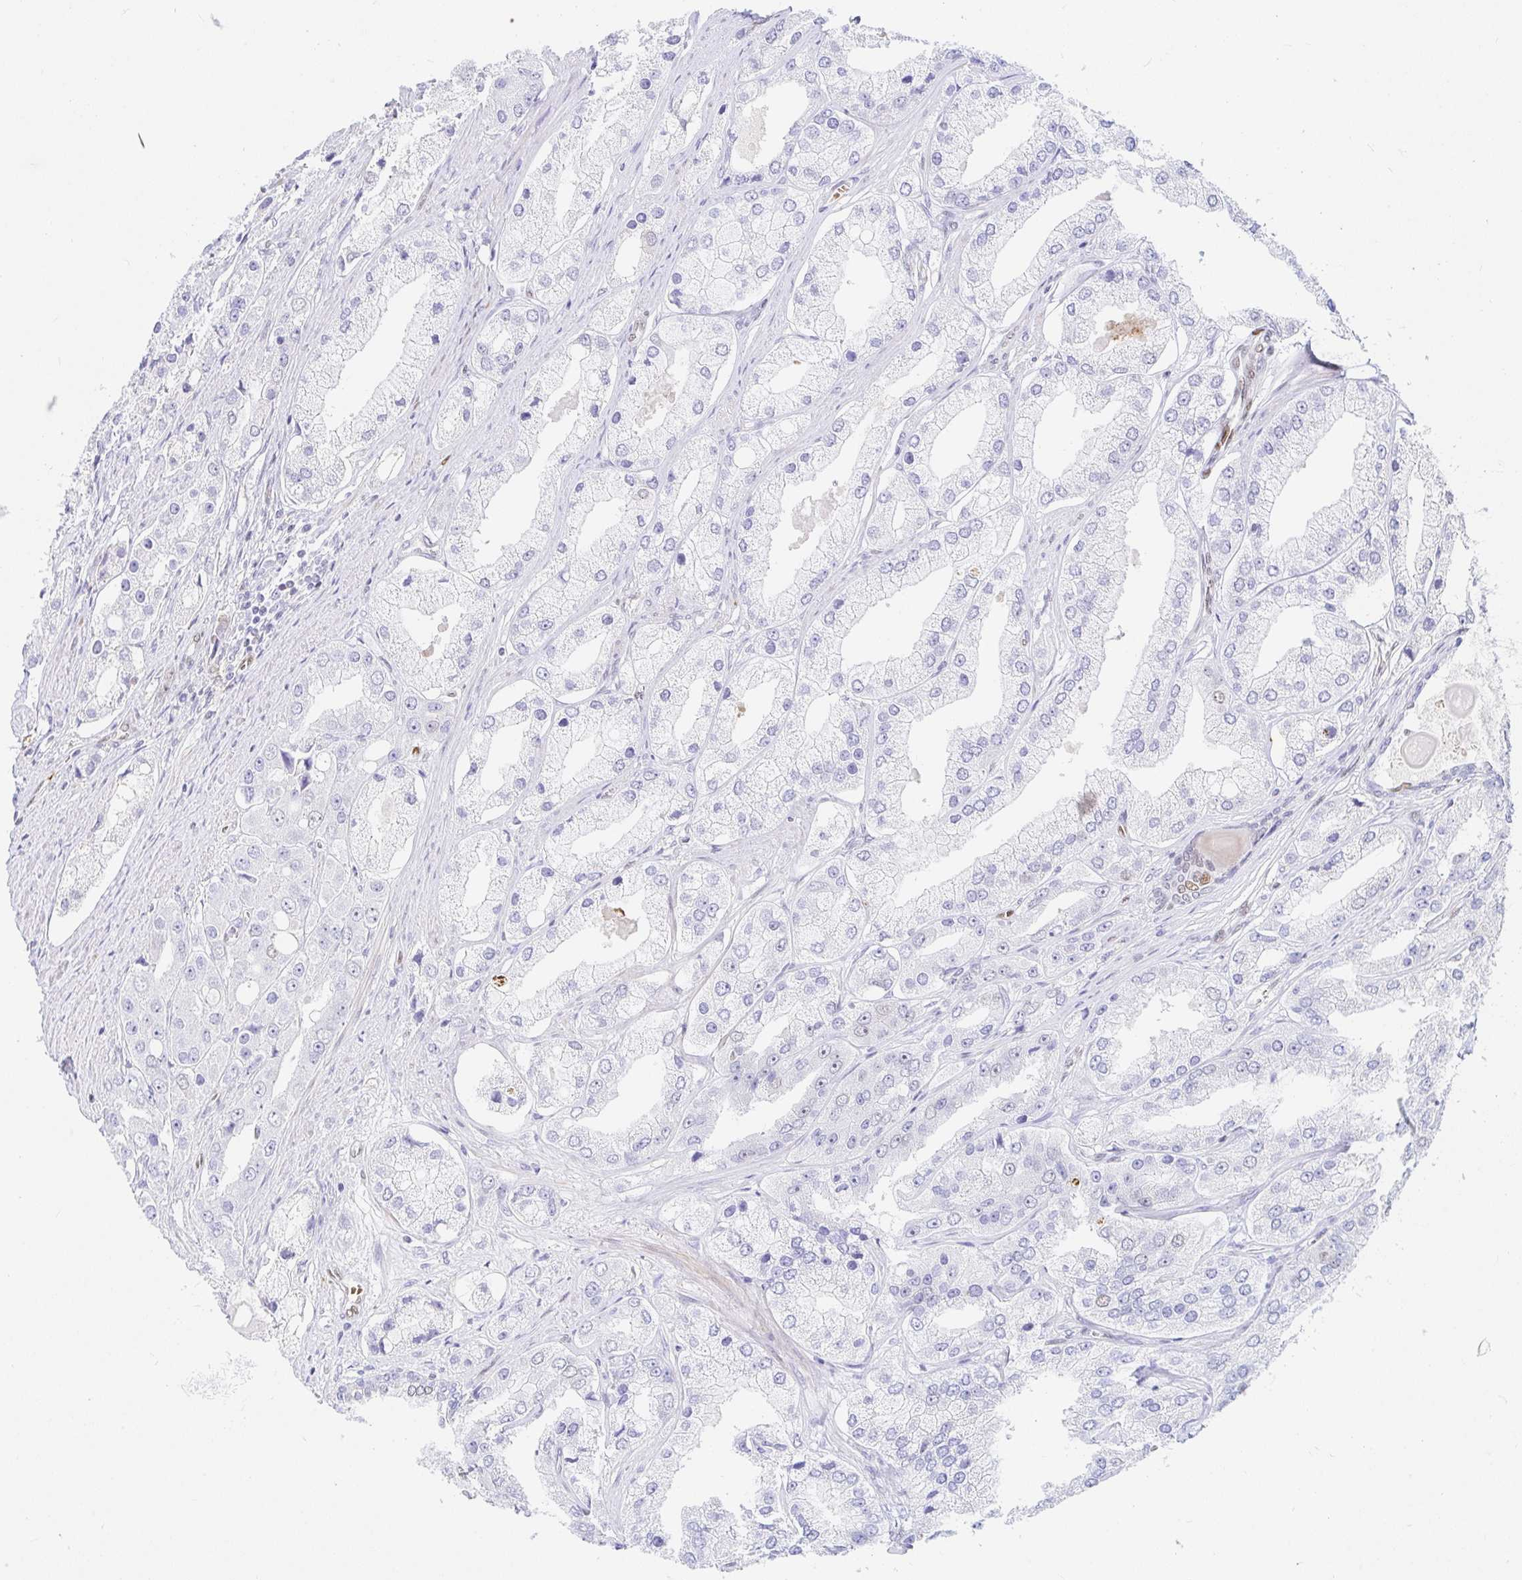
{"staining": {"intensity": "negative", "quantity": "none", "location": "none"}, "tissue": "prostate cancer", "cell_type": "Tumor cells", "image_type": "cancer", "snomed": [{"axis": "morphology", "description": "Adenocarcinoma, Low grade"}, {"axis": "topography", "description": "Prostate"}], "caption": "DAB (3,3'-diaminobenzidine) immunohistochemical staining of prostate adenocarcinoma (low-grade) demonstrates no significant expression in tumor cells.", "gene": "HINFP", "patient": {"sex": "male", "age": 69}}